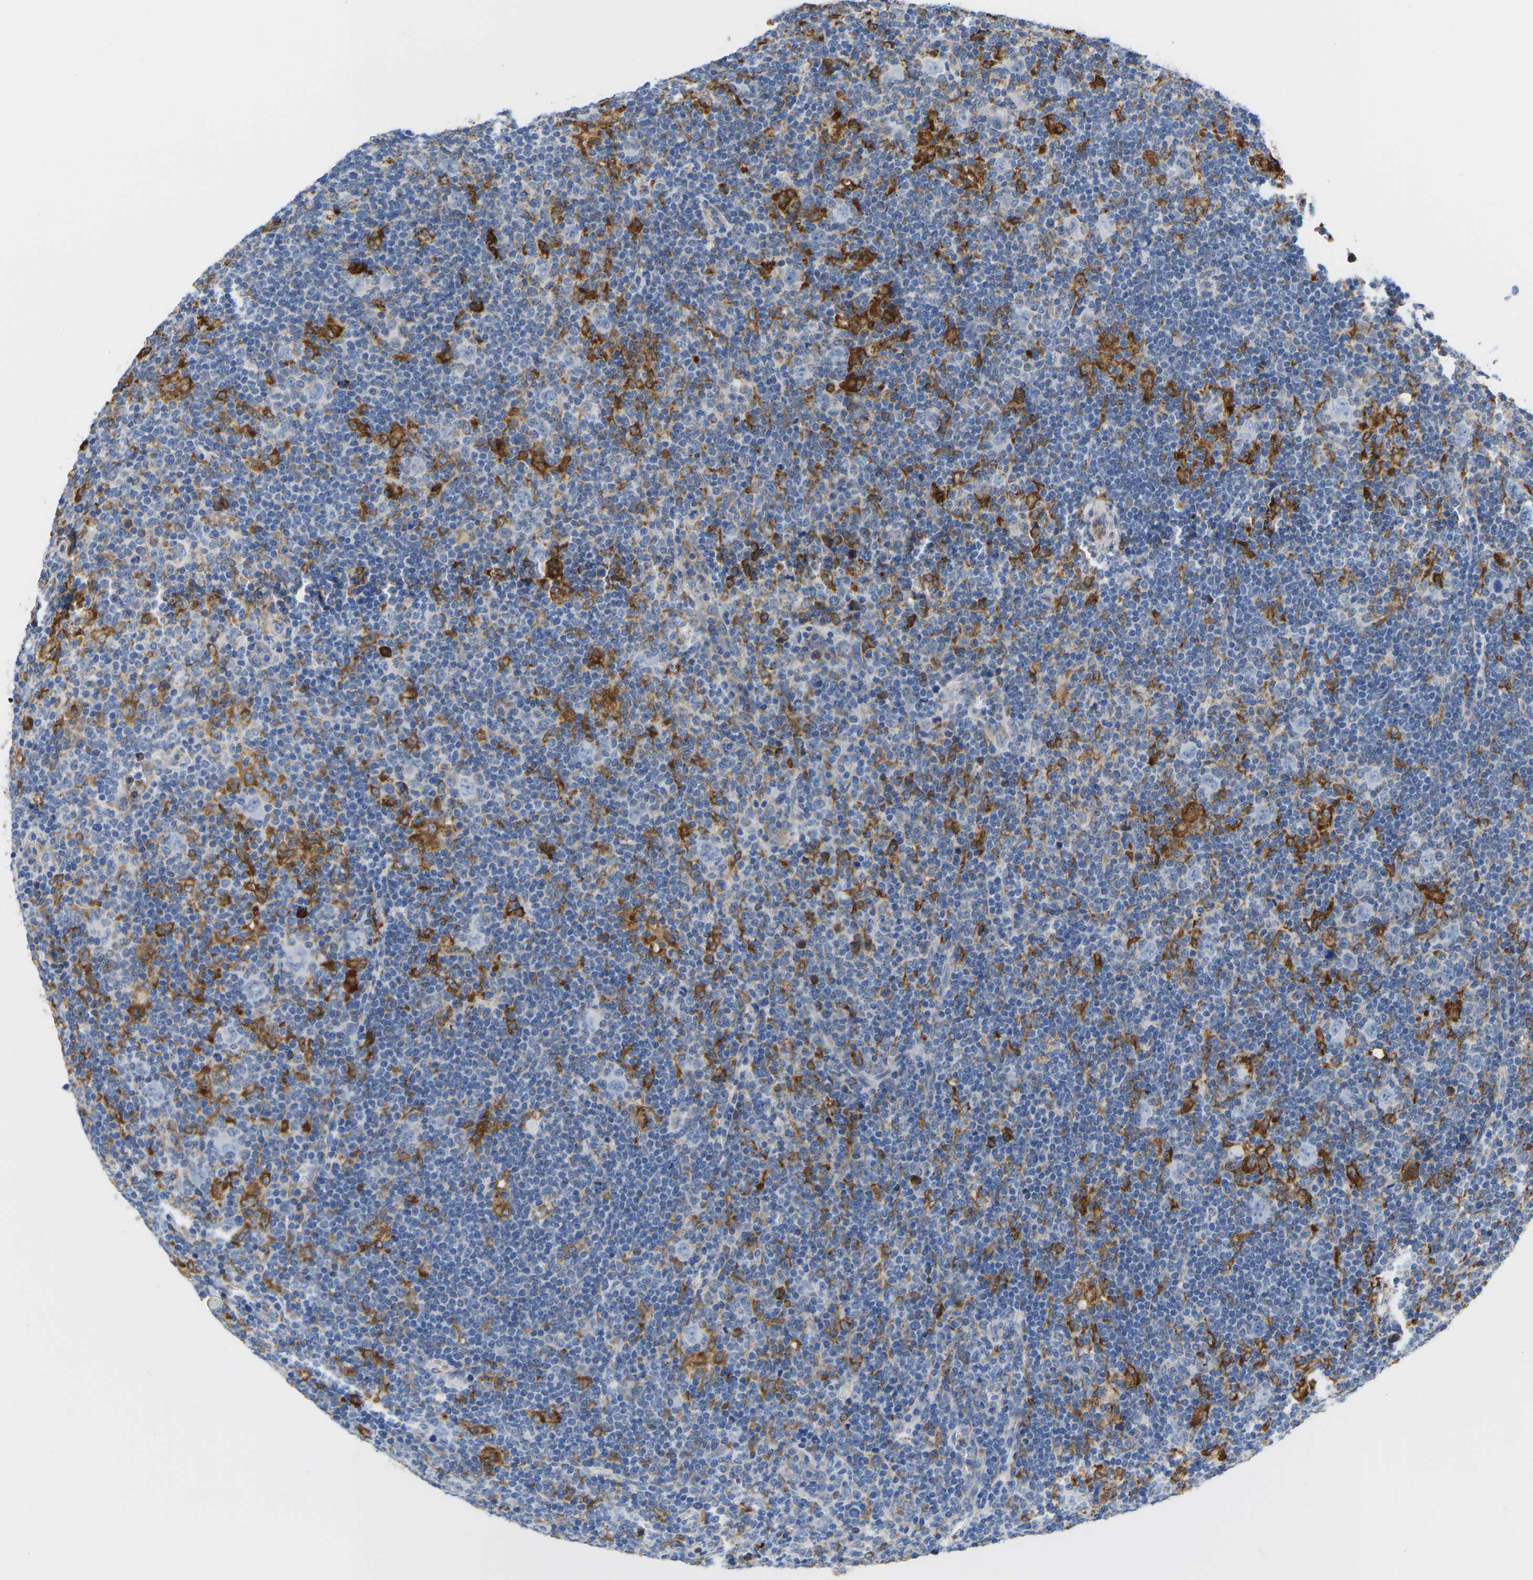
{"staining": {"intensity": "negative", "quantity": "none", "location": "none"}, "tissue": "lymphoma", "cell_type": "Tumor cells", "image_type": "cancer", "snomed": [{"axis": "morphology", "description": "Hodgkin's disease, NOS"}, {"axis": "topography", "description": "Lymph node"}], "caption": "This is an immunohistochemistry (IHC) histopathology image of lymphoma. There is no staining in tumor cells.", "gene": "P4HB", "patient": {"sex": "female", "age": 57}}